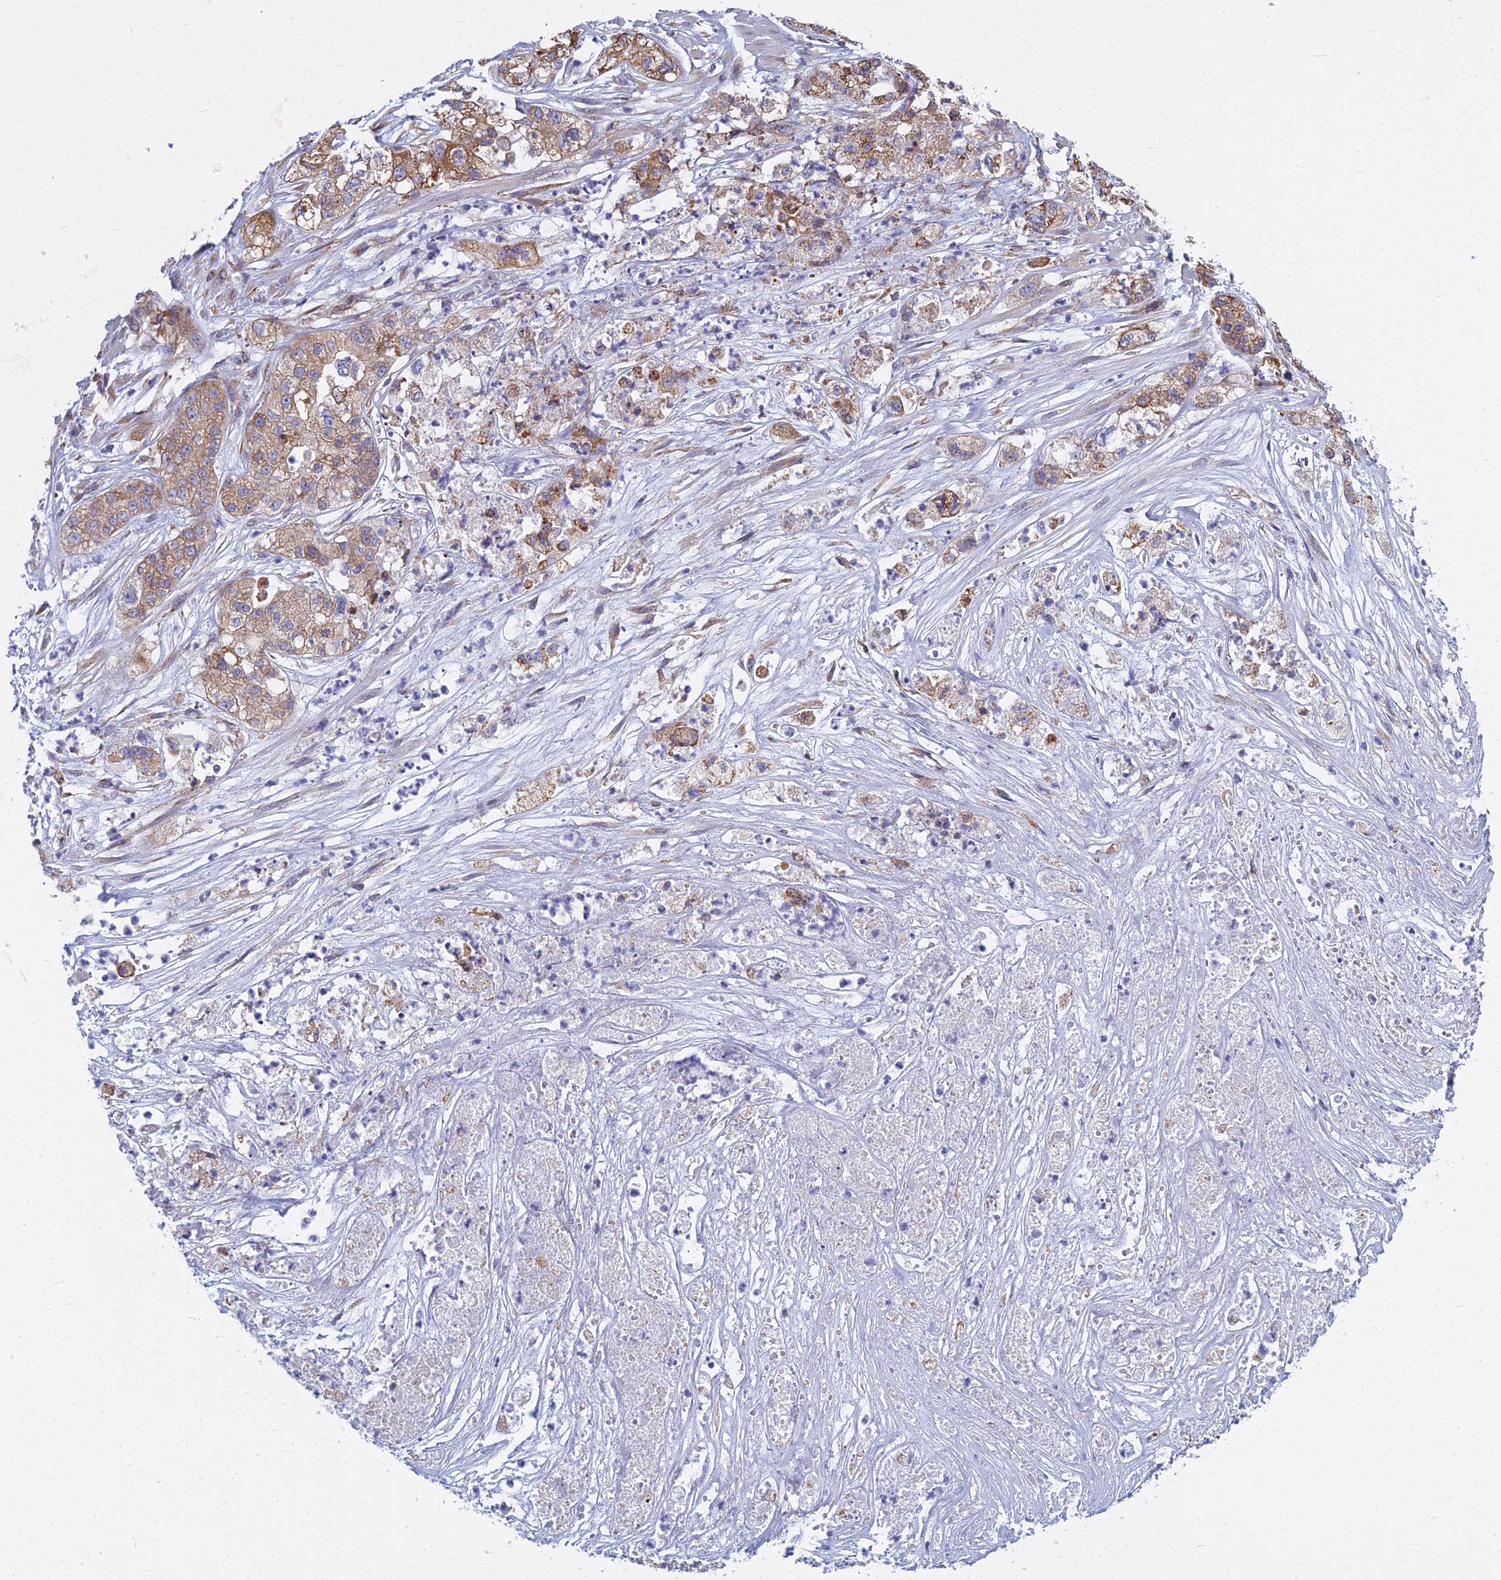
{"staining": {"intensity": "moderate", "quantity": ">75%", "location": "cytoplasmic/membranous"}, "tissue": "pancreatic cancer", "cell_type": "Tumor cells", "image_type": "cancer", "snomed": [{"axis": "morphology", "description": "Adenocarcinoma, NOS"}, {"axis": "topography", "description": "Pancreas"}], "caption": "High-power microscopy captured an immunohistochemistry micrograph of pancreatic cancer, revealing moderate cytoplasmic/membranous positivity in approximately >75% of tumor cells. (Brightfield microscopy of DAB IHC at high magnification).", "gene": "KIAA1143", "patient": {"sex": "female", "age": 78}}